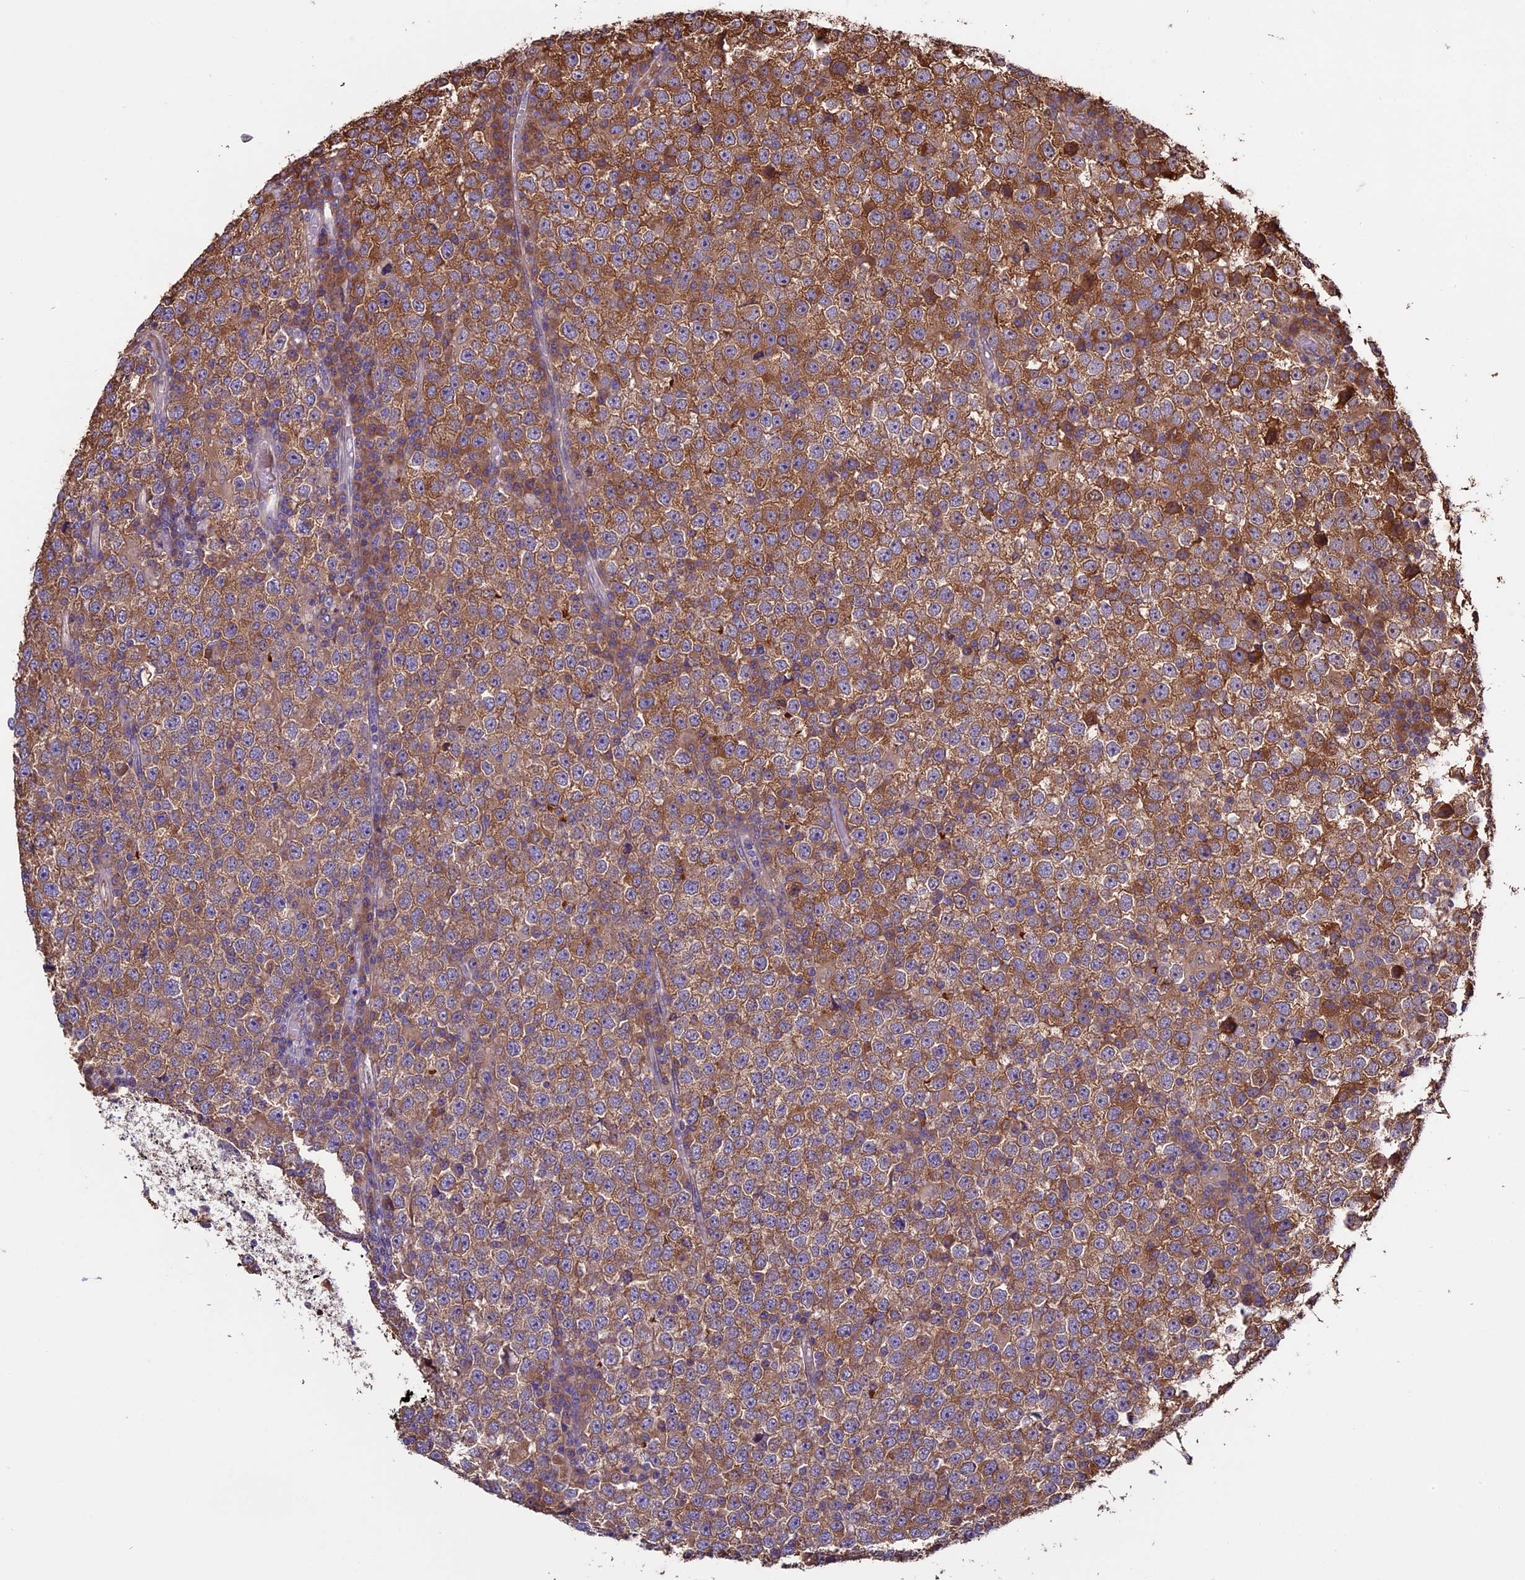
{"staining": {"intensity": "moderate", "quantity": ">75%", "location": "cytoplasmic/membranous"}, "tissue": "testis cancer", "cell_type": "Tumor cells", "image_type": "cancer", "snomed": [{"axis": "morphology", "description": "Seminoma, NOS"}, {"axis": "topography", "description": "Testis"}], "caption": "DAB (3,3'-diaminobenzidine) immunohistochemical staining of human testis seminoma reveals moderate cytoplasmic/membranous protein staining in about >75% of tumor cells. (DAB (3,3'-diaminobenzidine) = brown stain, brightfield microscopy at high magnification).", "gene": "VWA3A", "patient": {"sex": "male", "age": 65}}